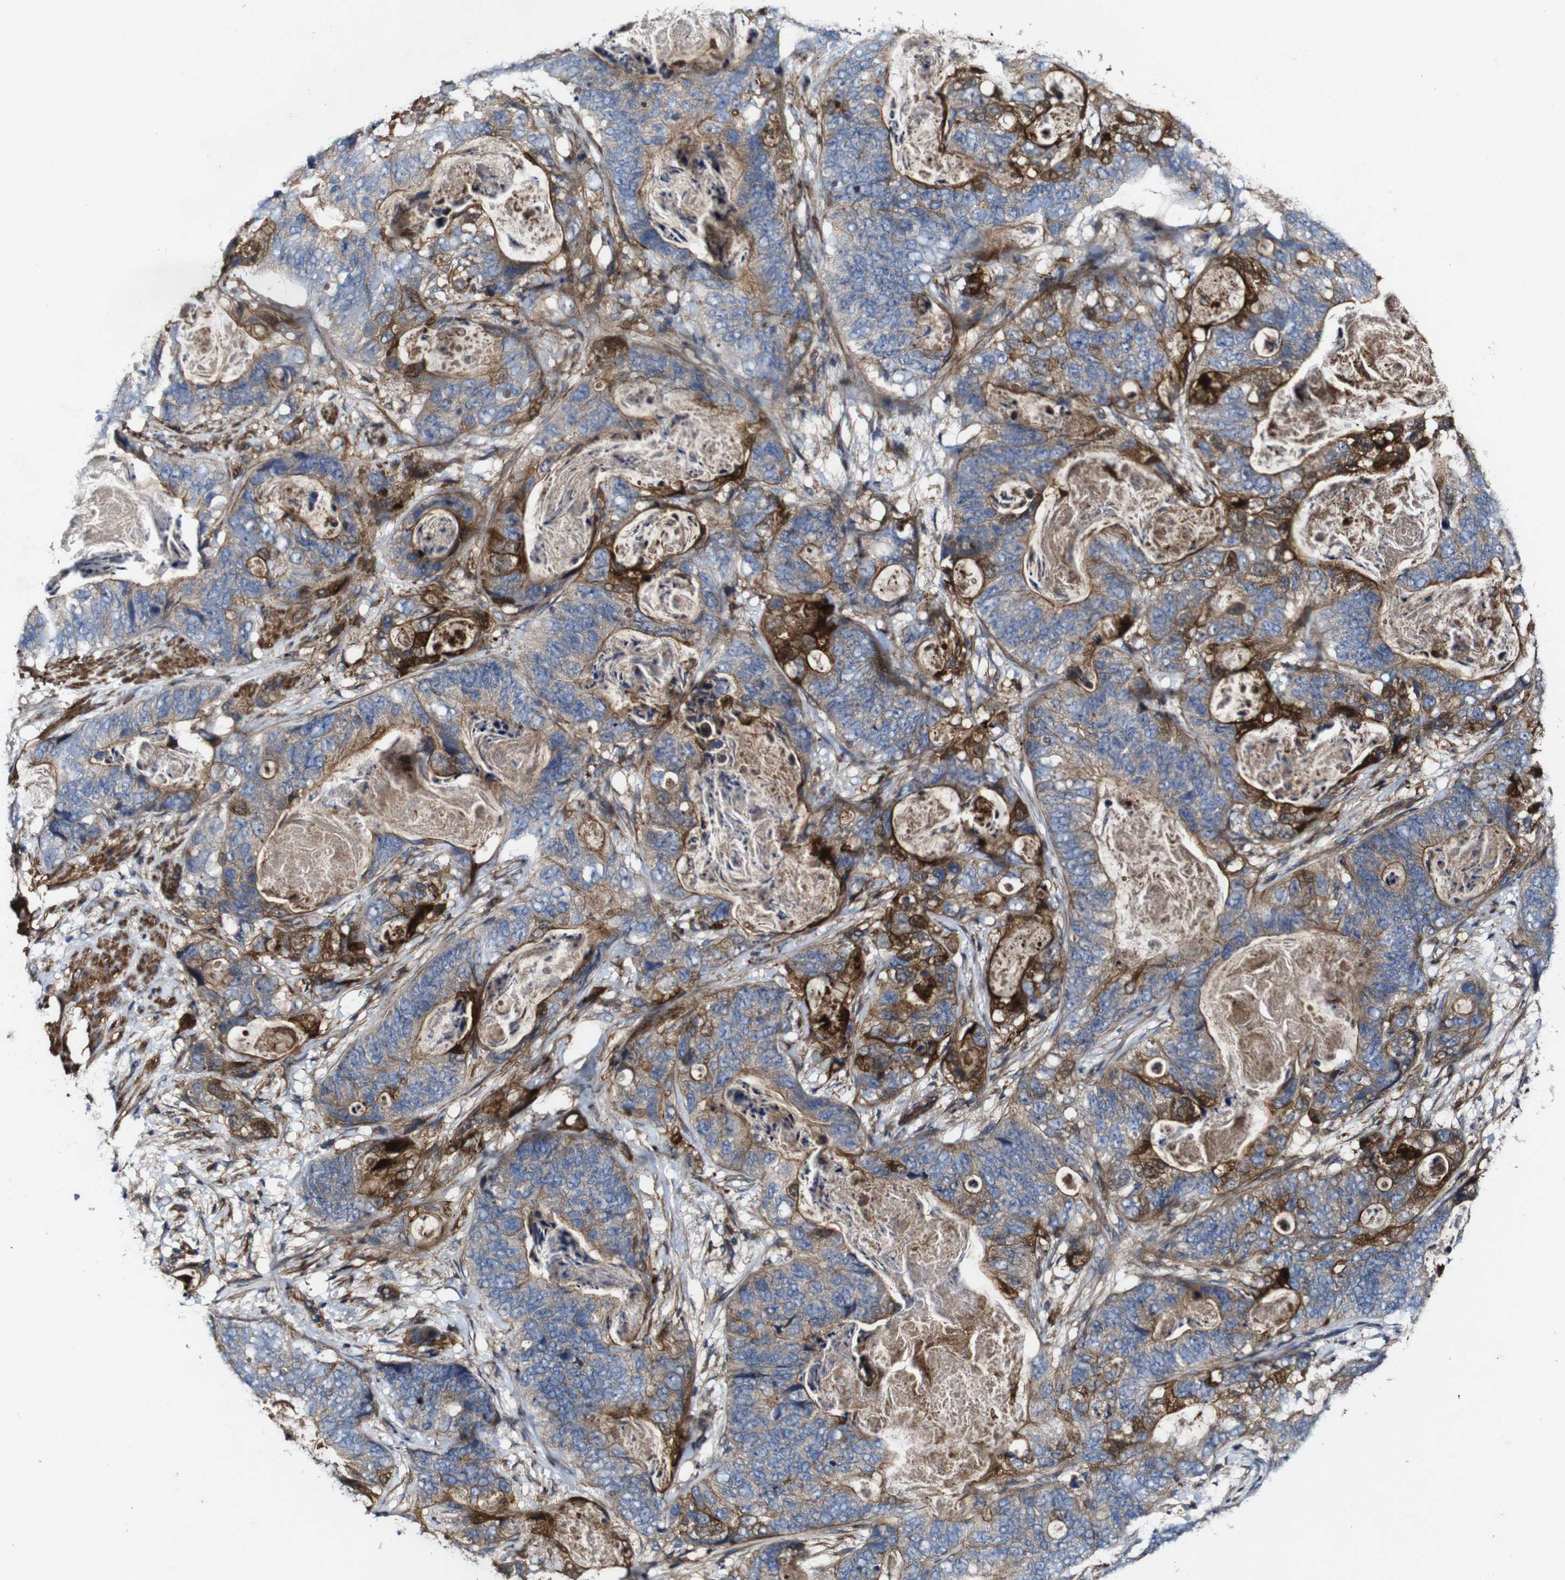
{"staining": {"intensity": "weak", "quantity": ">75%", "location": "cytoplasmic/membranous"}, "tissue": "stomach cancer", "cell_type": "Tumor cells", "image_type": "cancer", "snomed": [{"axis": "morphology", "description": "Adenocarcinoma, NOS"}, {"axis": "topography", "description": "Stomach"}], "caption": "This is a histology image of immunohistochemistry staining of adenocarcinoma (stomach), which shows weak staining in the cytoplasmic/membranous of tumor cells.", "gene": "GSDME", "patient": {"sex": "female", "age": 89}}